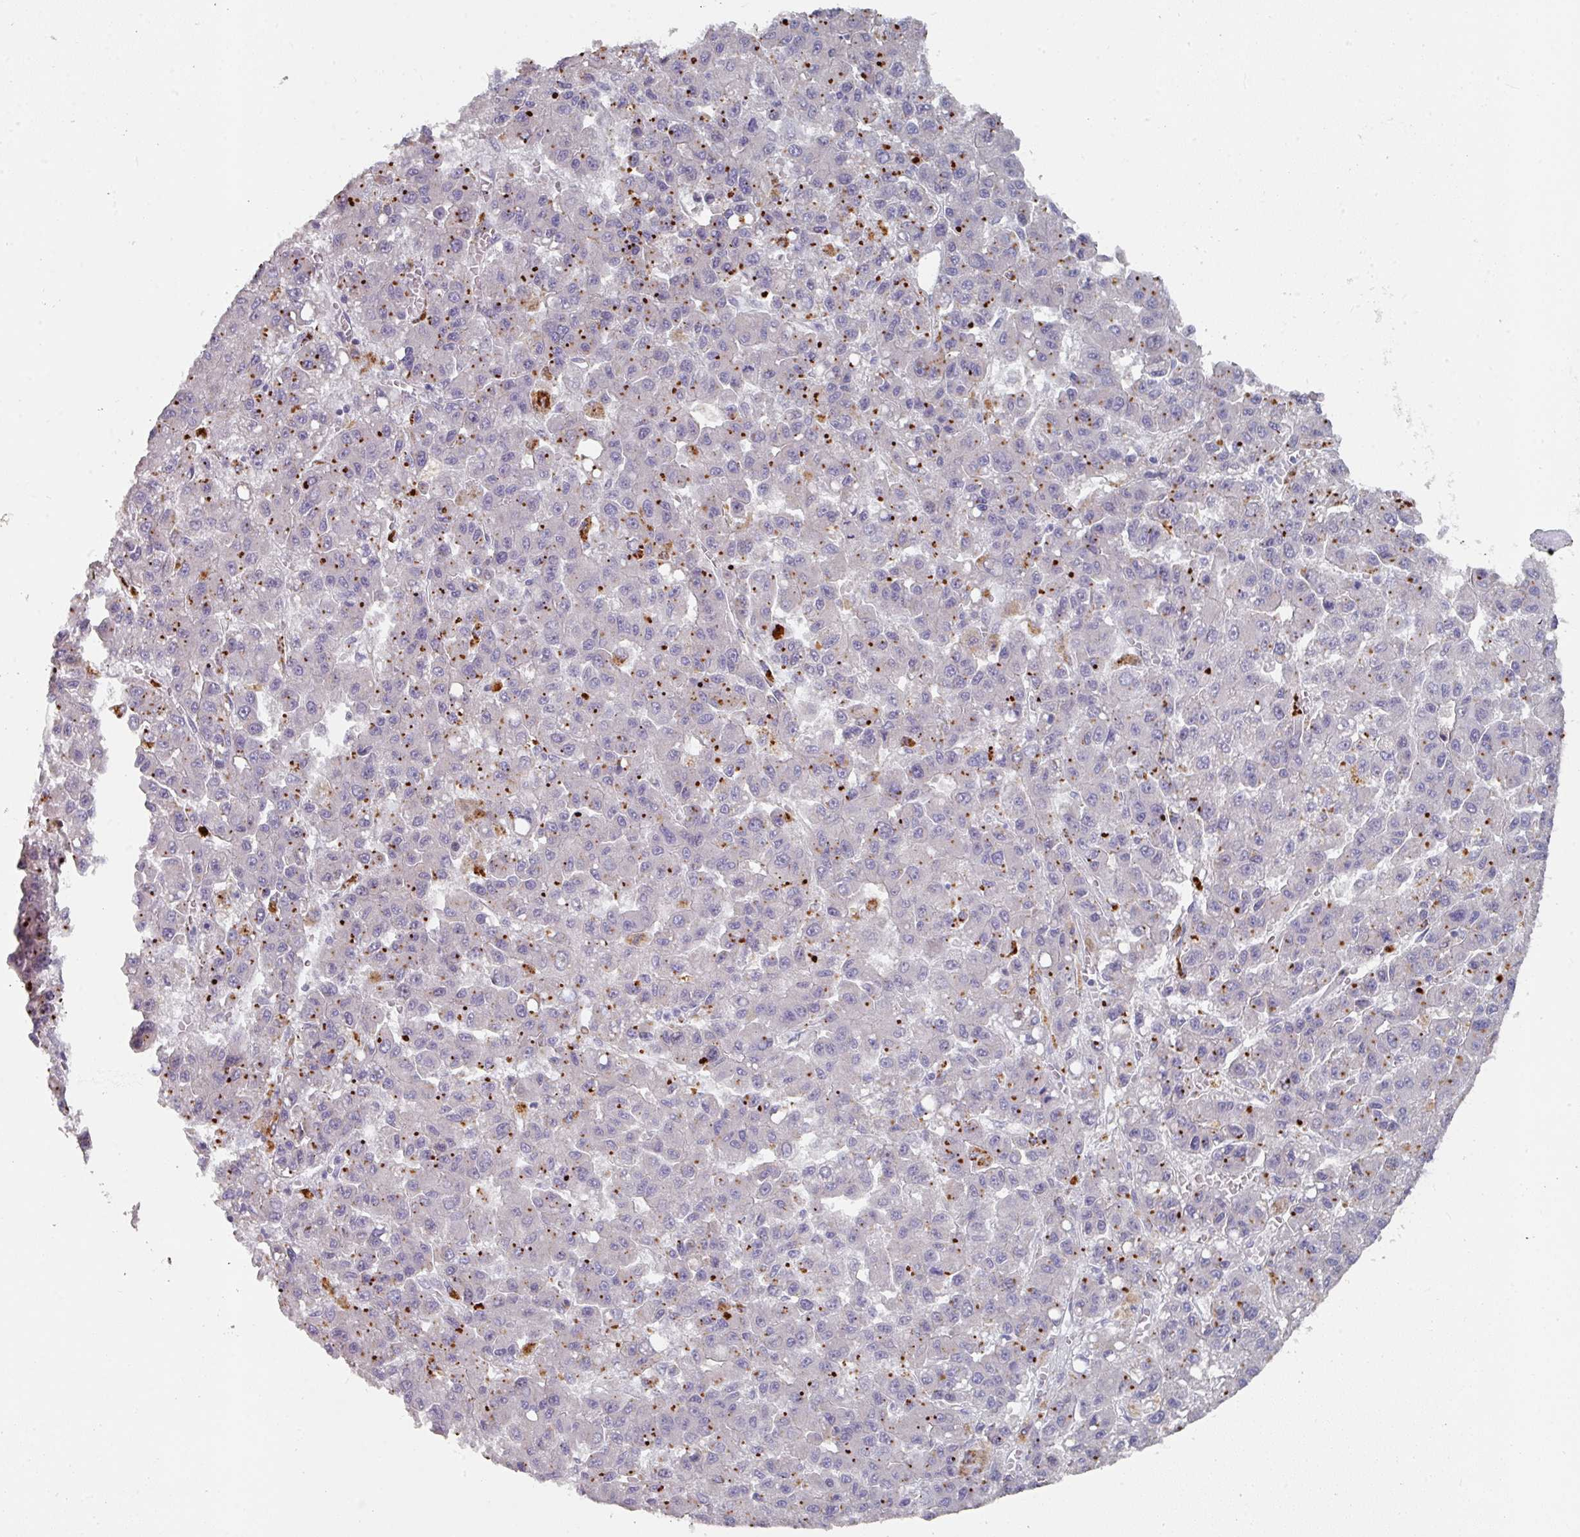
{"staining": {"intensity": "moderate", "quantity": "25%-75%", "location": "cytoplasmic/membranous"}, "tissue": "liver cancer", "cell_type": "Tumor cells", "image_type": "cancer", "snomed": [{"axis": "morphology", "description": "Carcinoma, Hepatocellular, NOS"}, {"axis": "topography", "description": "Liver"}], "caption": "Moderate cytoplasmic/membranous positivity for a protein is seen in approximately 25%-75% of tumor cells of liver hepatocellular carcinoma using immunohistochemistry.", "gene": "NT5C1A", "patient": {"sex": "male", "age": 70}}